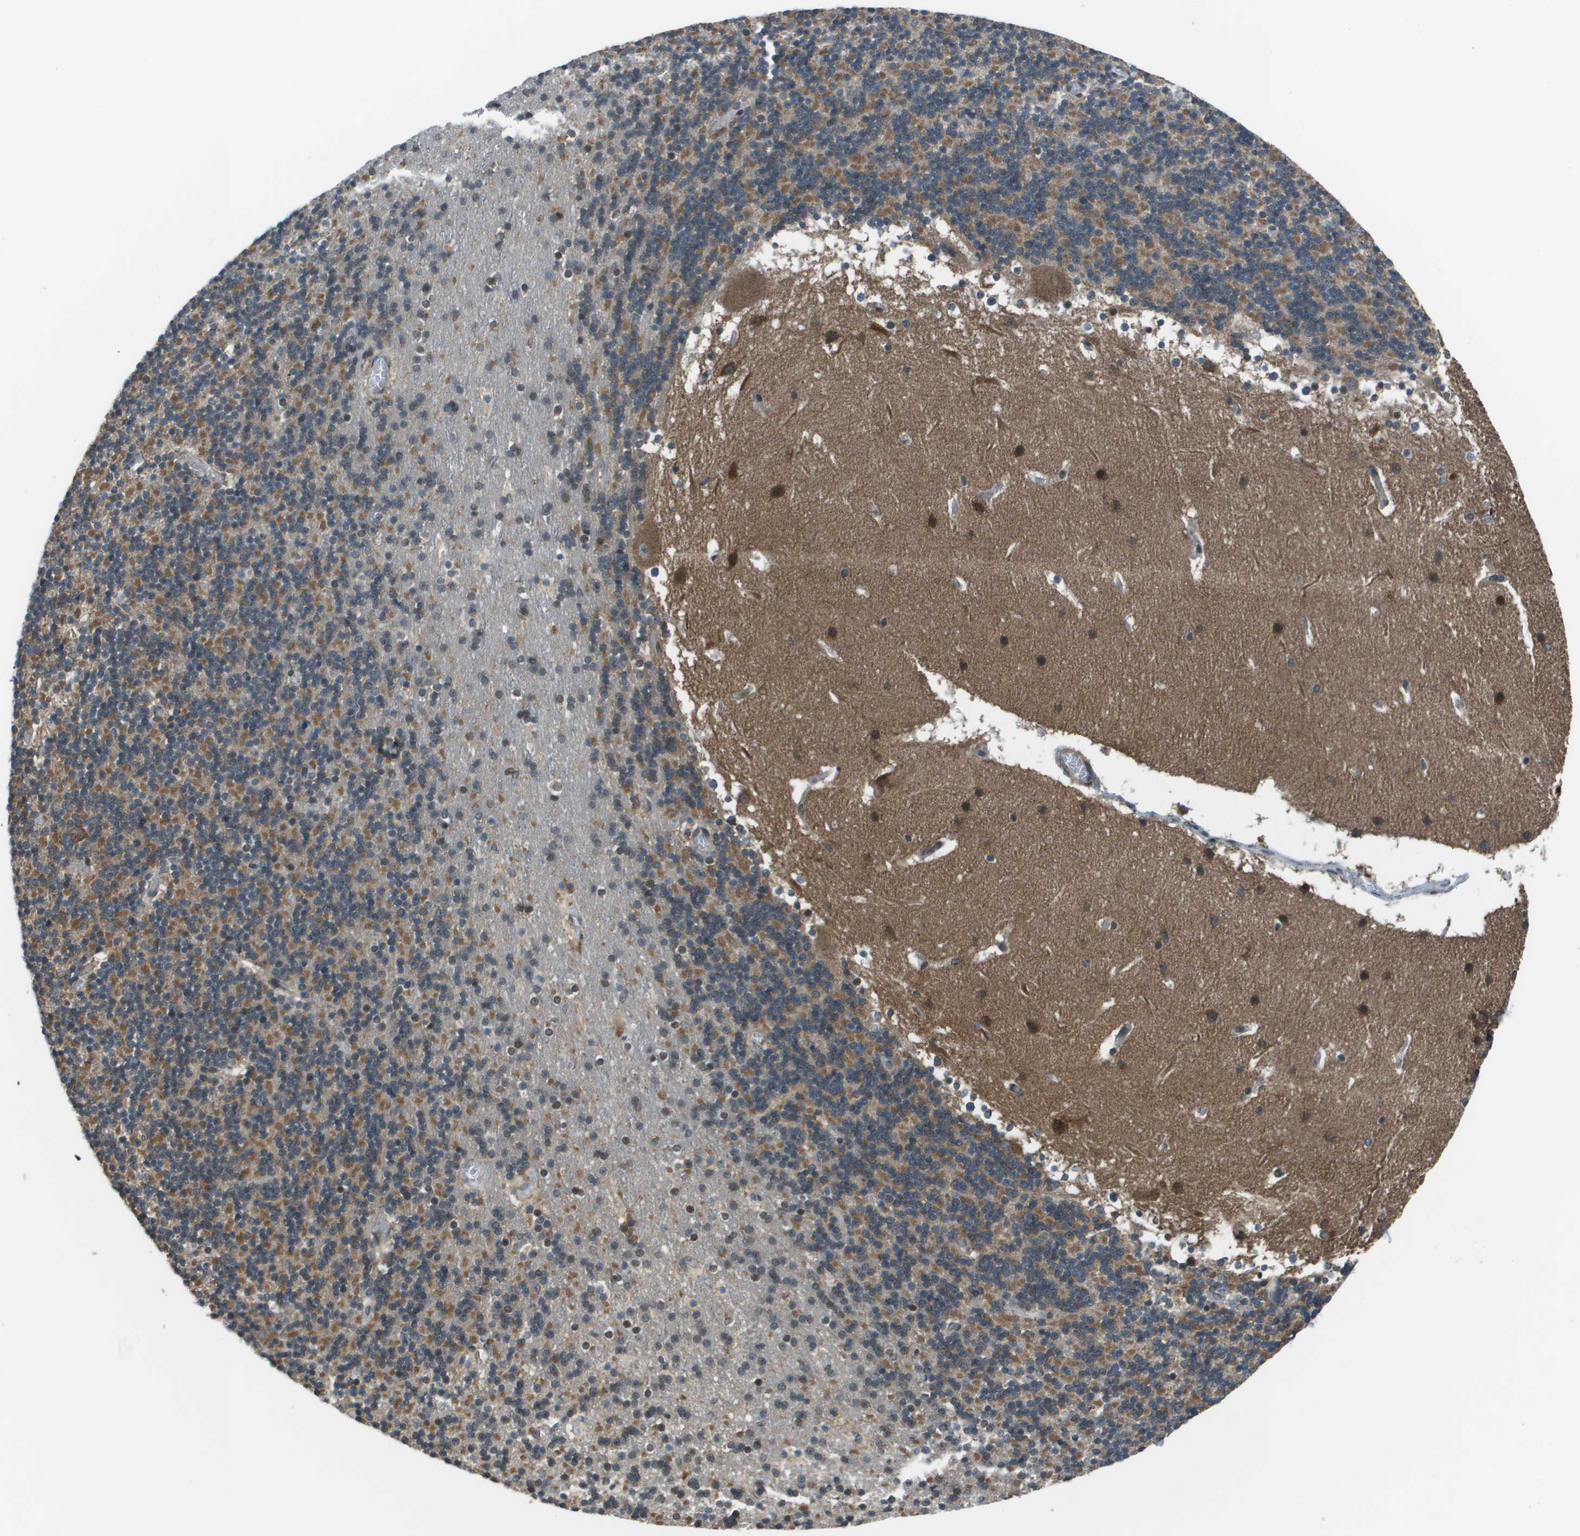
{"staining": {"intensity": "moderate", "quantity": "25%-75%", "location": "cytoplasmic/membranous"}, "tissue": "cerebellum", "cell_type": "Cells in granular layer", "image_type": "normal", "snomed": [{"axis": "morphology", "description": "Normal tissue, NOS"}, {"axis": "topography", "description": "Cerebellum"}], "caption": "Protein expression analysis of unremarkable human cerebellum reveals moderate cytoplasmic/membranous staining in approximately 25%-75% of cells in granular layer. (brown staining indicates protein expression, while blue staining denotes nuclei).", "gene": "PPFIA1", "patient": {"sex": "male", "age": 45}}